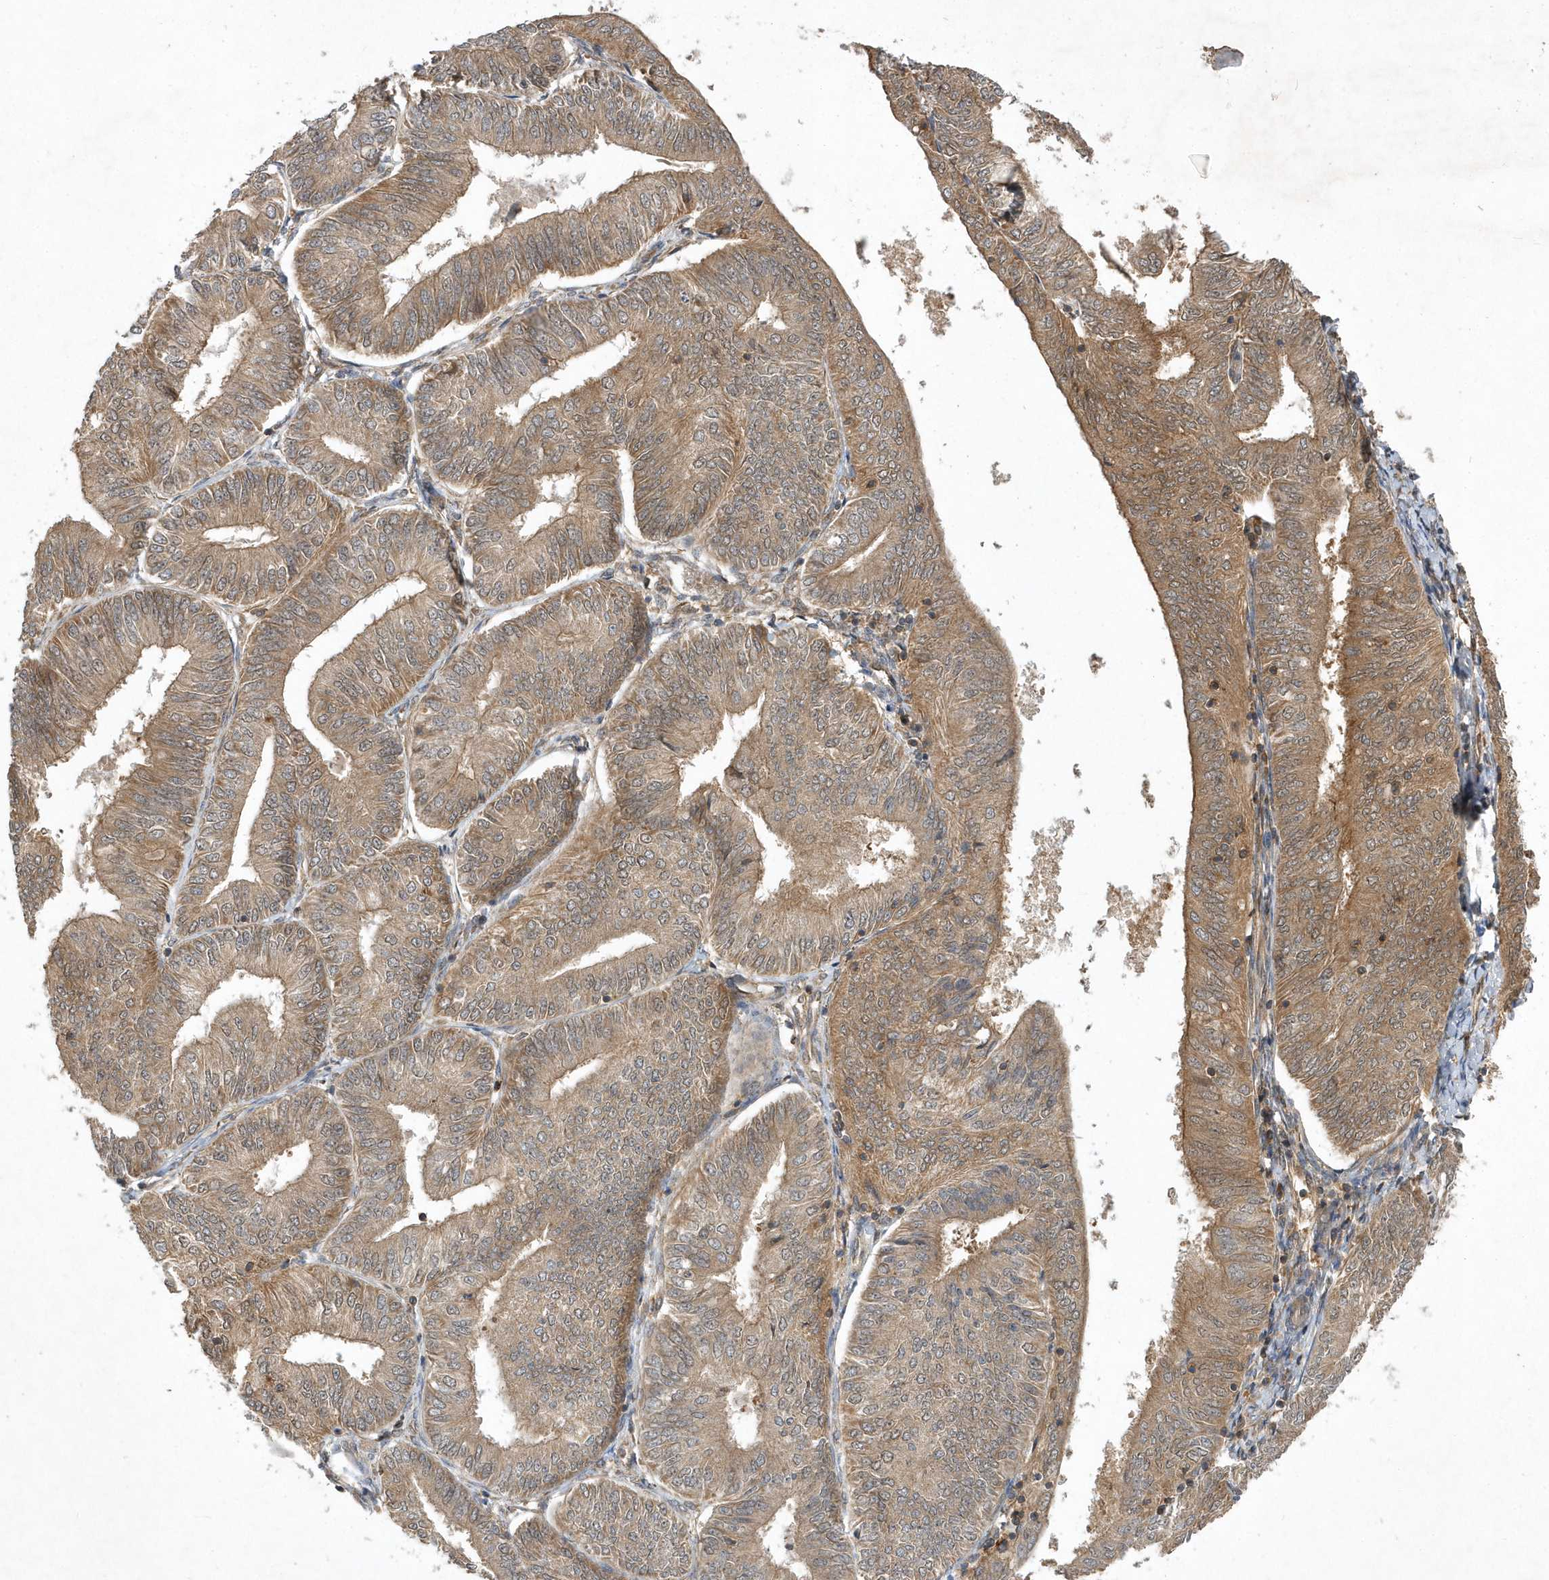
{"staining": {"intensity": "moderate", "quantity": ">75%", "location": "cytoplasmic/membranous"}, "tissue": "endometrial cancer", "cell_type": "Tumor cells", "image_type": "cancer", "snomed": [{"axis": "morphology", "description": "Adenocarcinoma, NOS"}, {"axis": "topography", "description": "Endometrium"}], "caption": "The photomicrograph exhibits staining of endometrial adenocarcinoma, revealing moderate cytoplasmic/membranous protein staining (brown color) within tumor cells. Using DAB (brown) and hematoxylin (blue) stains, captured at high magnification using brightfield microscopy.", "gene": "GFM2", "patient": {"sex": "female", "age": 58}}